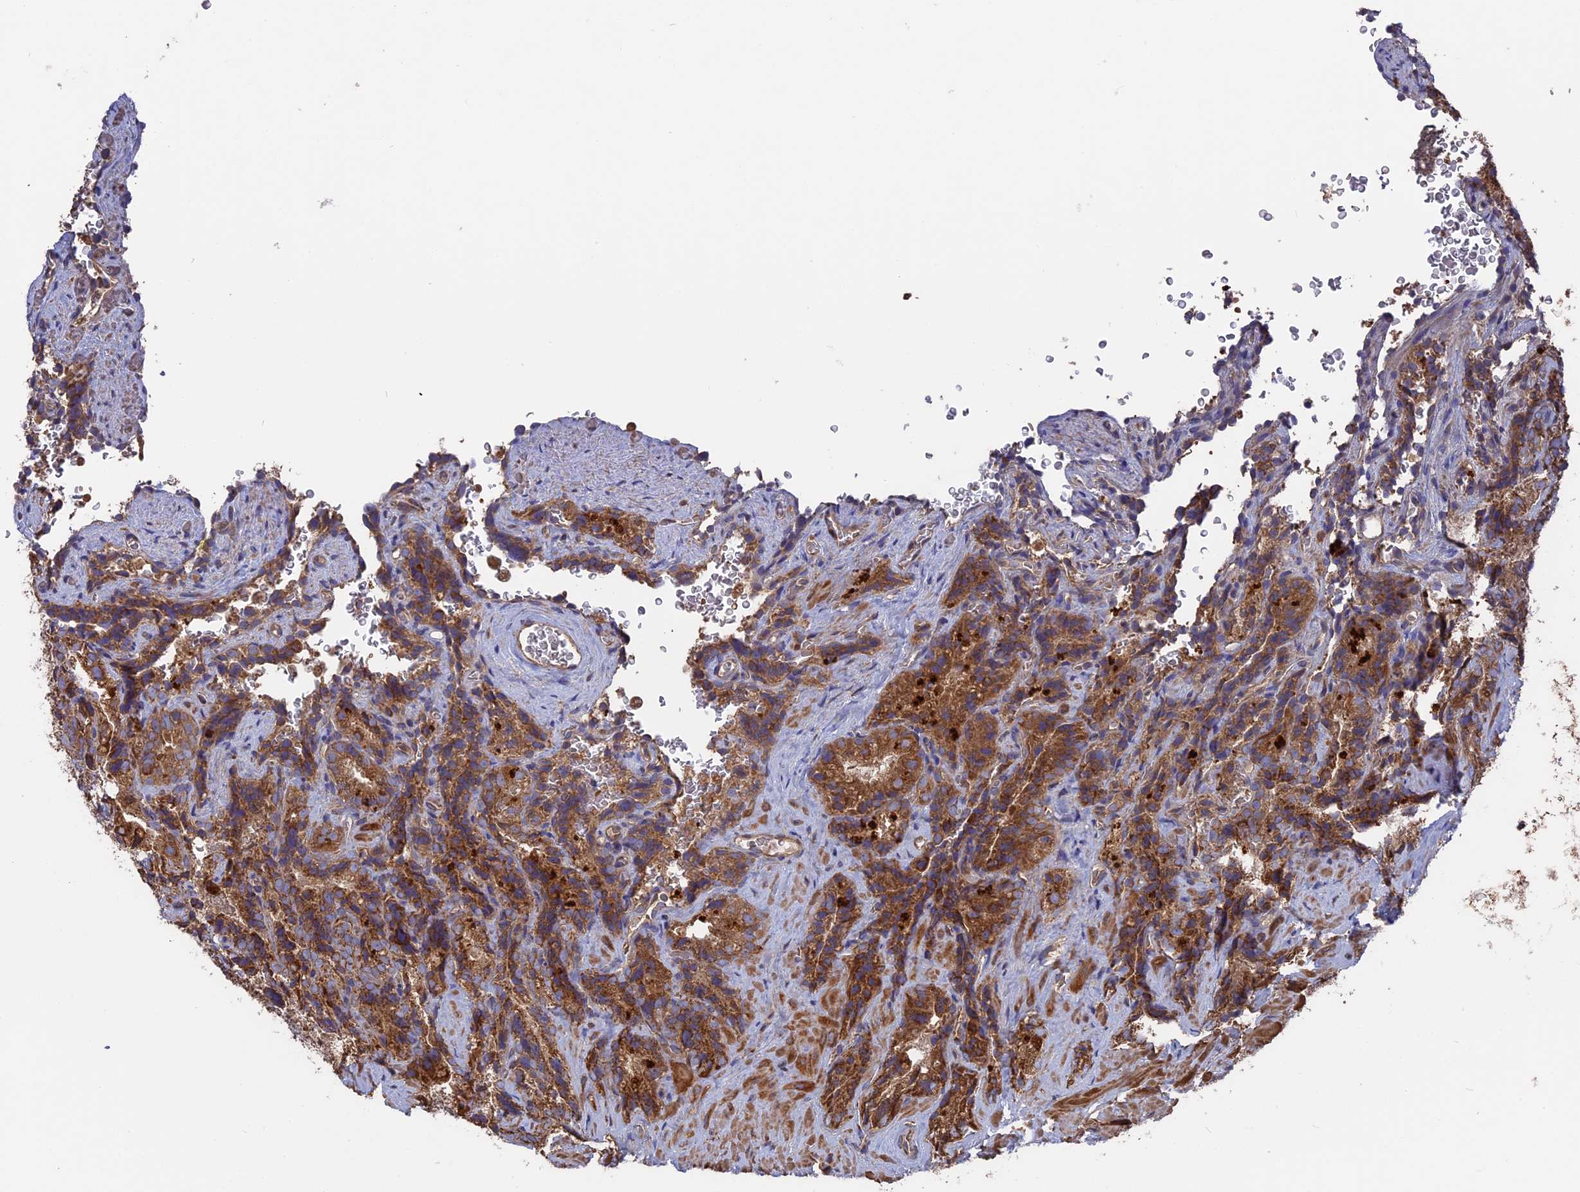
{"staining": {"intensity": "moderate", "quantity": ">75%", "location": "cytoplasmic/membranous"}, "tissue": "seminal vesicle", "cell_type": "Glandular cells", "image_type": "normal", "snomed": [{"axis": "morphology", "description": "Normal tissue, NOS"}, {"axis": "topography", "description": "Seminal veicle"}], "caption": "Seminal vesicle stained with immunohistochemistry (IHC) shows moderate cytoplasmic/membranous staining in approximately >75% of glandular cells. (Brightfield microscopy of DAB IHC at high magnification).", "gene": "TELO2", "patient": {"sex": "male", "age": 58}}